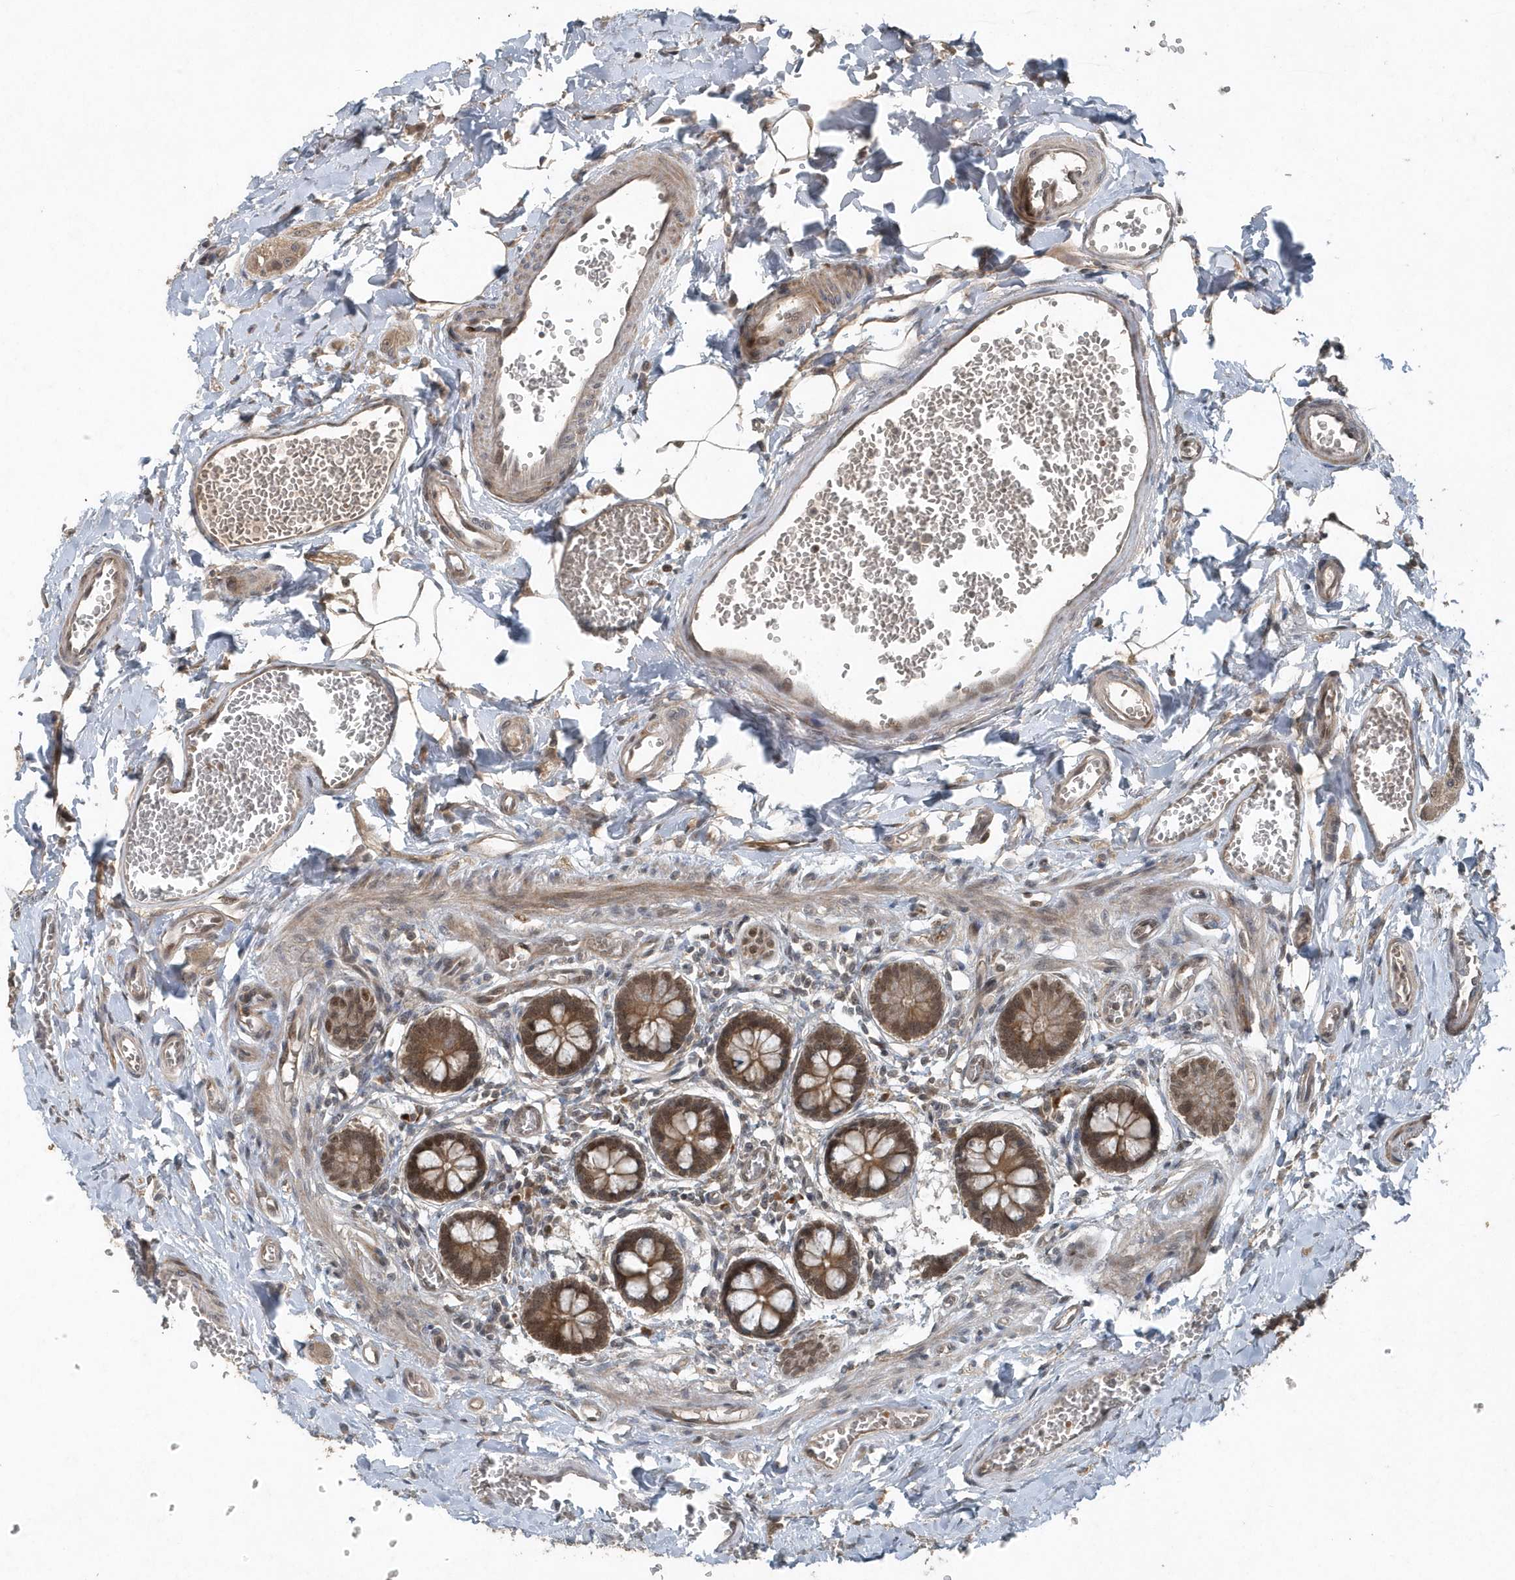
{"staining": {"intensity": "moderate", "quantity": ">75%", "location": "cytoplasmic/membranous,nuclear"}, "tissue": "small intestine", "cell_type": "Glandular cells", "image_type": "normal", "snomed": [{"axis": "morphology", "description": "Normal tissue, NOS"}, {"axis": "topography", "description": "Small intestine"}], "caption": "Immunohistochemistry (DAB) staining of normal small intestine demonstrates moderate cytoplasmic/membranous,nuclear protein staining in approximately >75% of glandular cells. The protein of interest is stained brown, and the nuclei are stained in blue (DAB (3,3'-diaminobenzidine) IHC with brightfield microscopy, high magnification).", "gene": "QTRT2", "patient": {"sex": "male", "age": 52}}